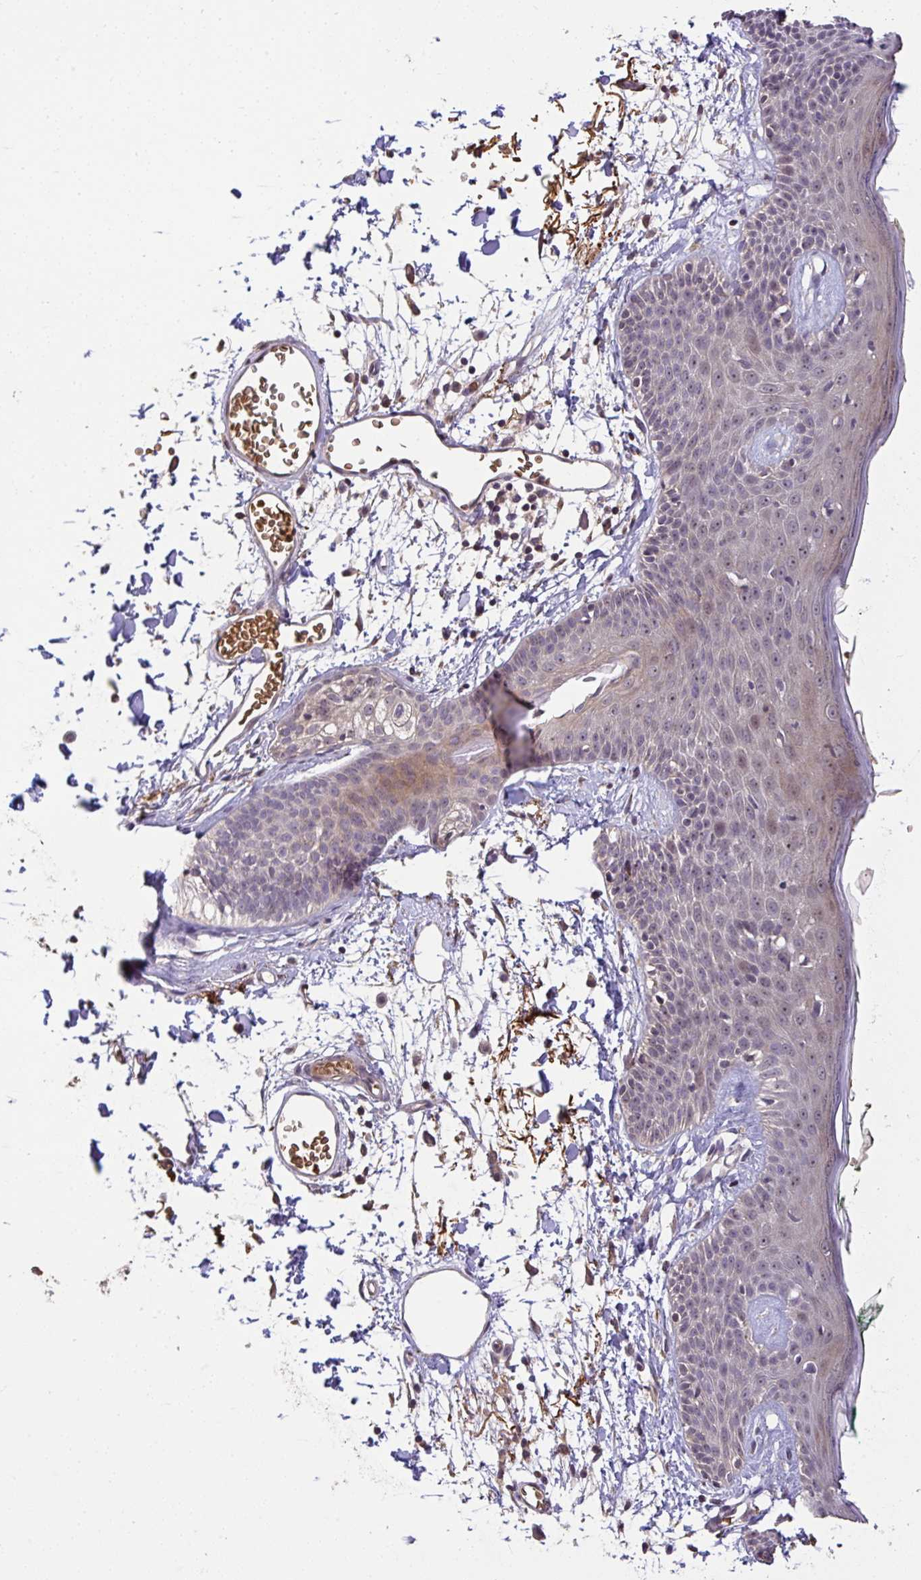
{"staining": {"intensity": "weak", "quantity": ">75%", "location": "cytoplasmic/membranous"}, "tissue": "skin", "cell_type": "Fibroblasts", "image_type": "normal", "snomed": [{"axis": "morphology", "description": "Normal tissue, NOS"}, {"axis": "topography", "description": "Skin"}], "caption": "Skin stained for a protein (brown) shows weak cytoplasmic/membranous positive expression in approximately >75% of fibroblasts.", "gene": "C1QTNF9B", "patient": {"sex": "male", "age": 79}}